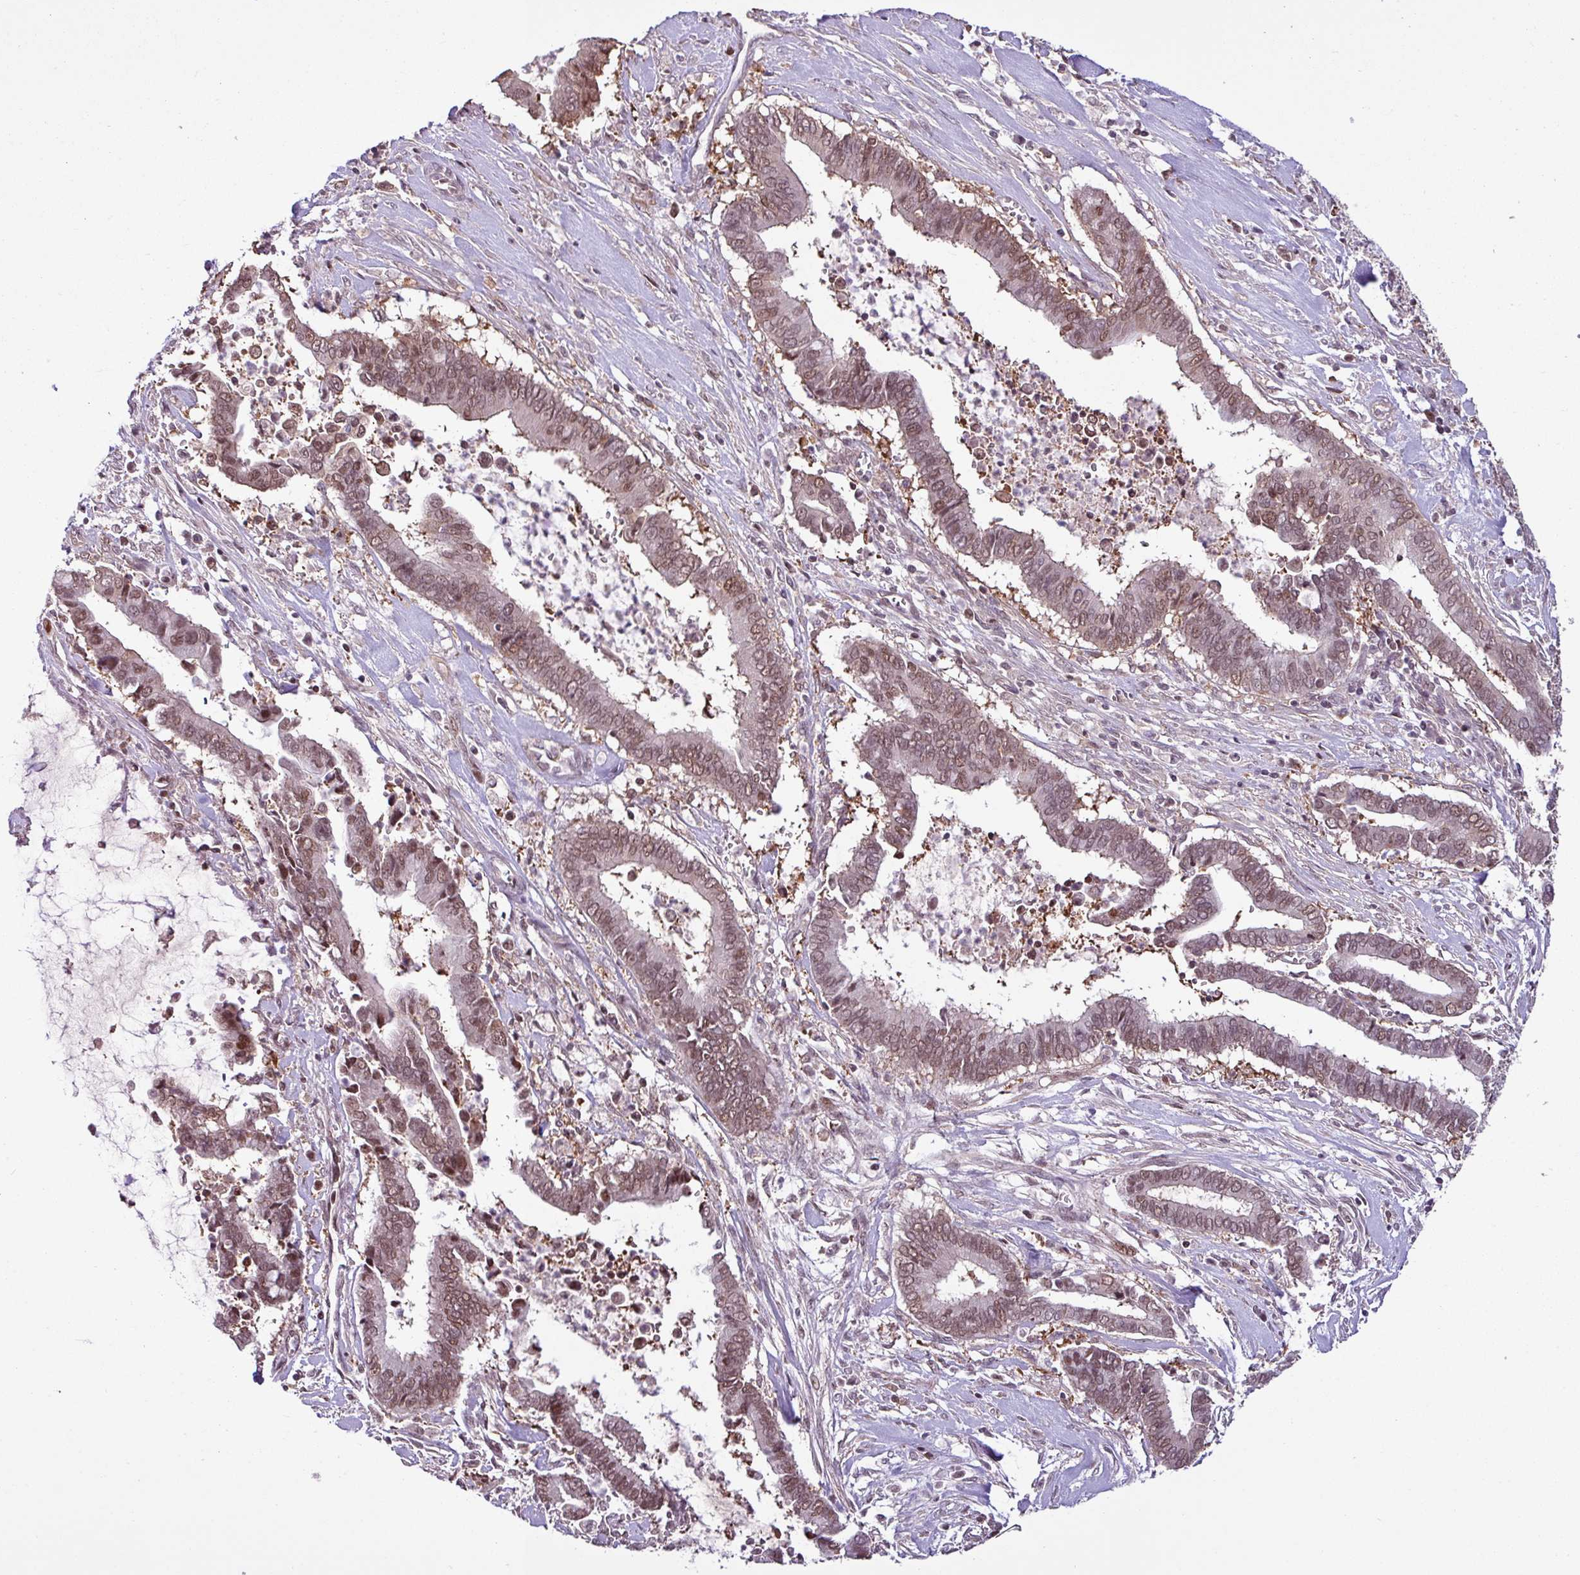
{"staining": {"intensity": "moderate", "quantity": ">75%", "location": "cytoplasmic/membranous,nuclear"}, "tissue": "cervical cancer", "cell_type": "Tumor cells", "image_type": "cancer", "snomed": [{"axis": "morphology", "description": "Adenocarcinoma, NOS"}, {"axis": "topography", "description": "Cervix"}], "caption": "High-power microscopy captured an immunohistochemistry (IHC) image of cervical cancer, revealing moderate cytoplasmic/membranous and nuclear positivity in about >75% of tumor cells. The staining was performed using DAB (3,3'-diaminobenzidine), with brown indicating positive protein expression. Nuclei are stained blue with hematoxylin.", "gene": "ITPKC", "patient": {"sex": "female", "age": 44}}